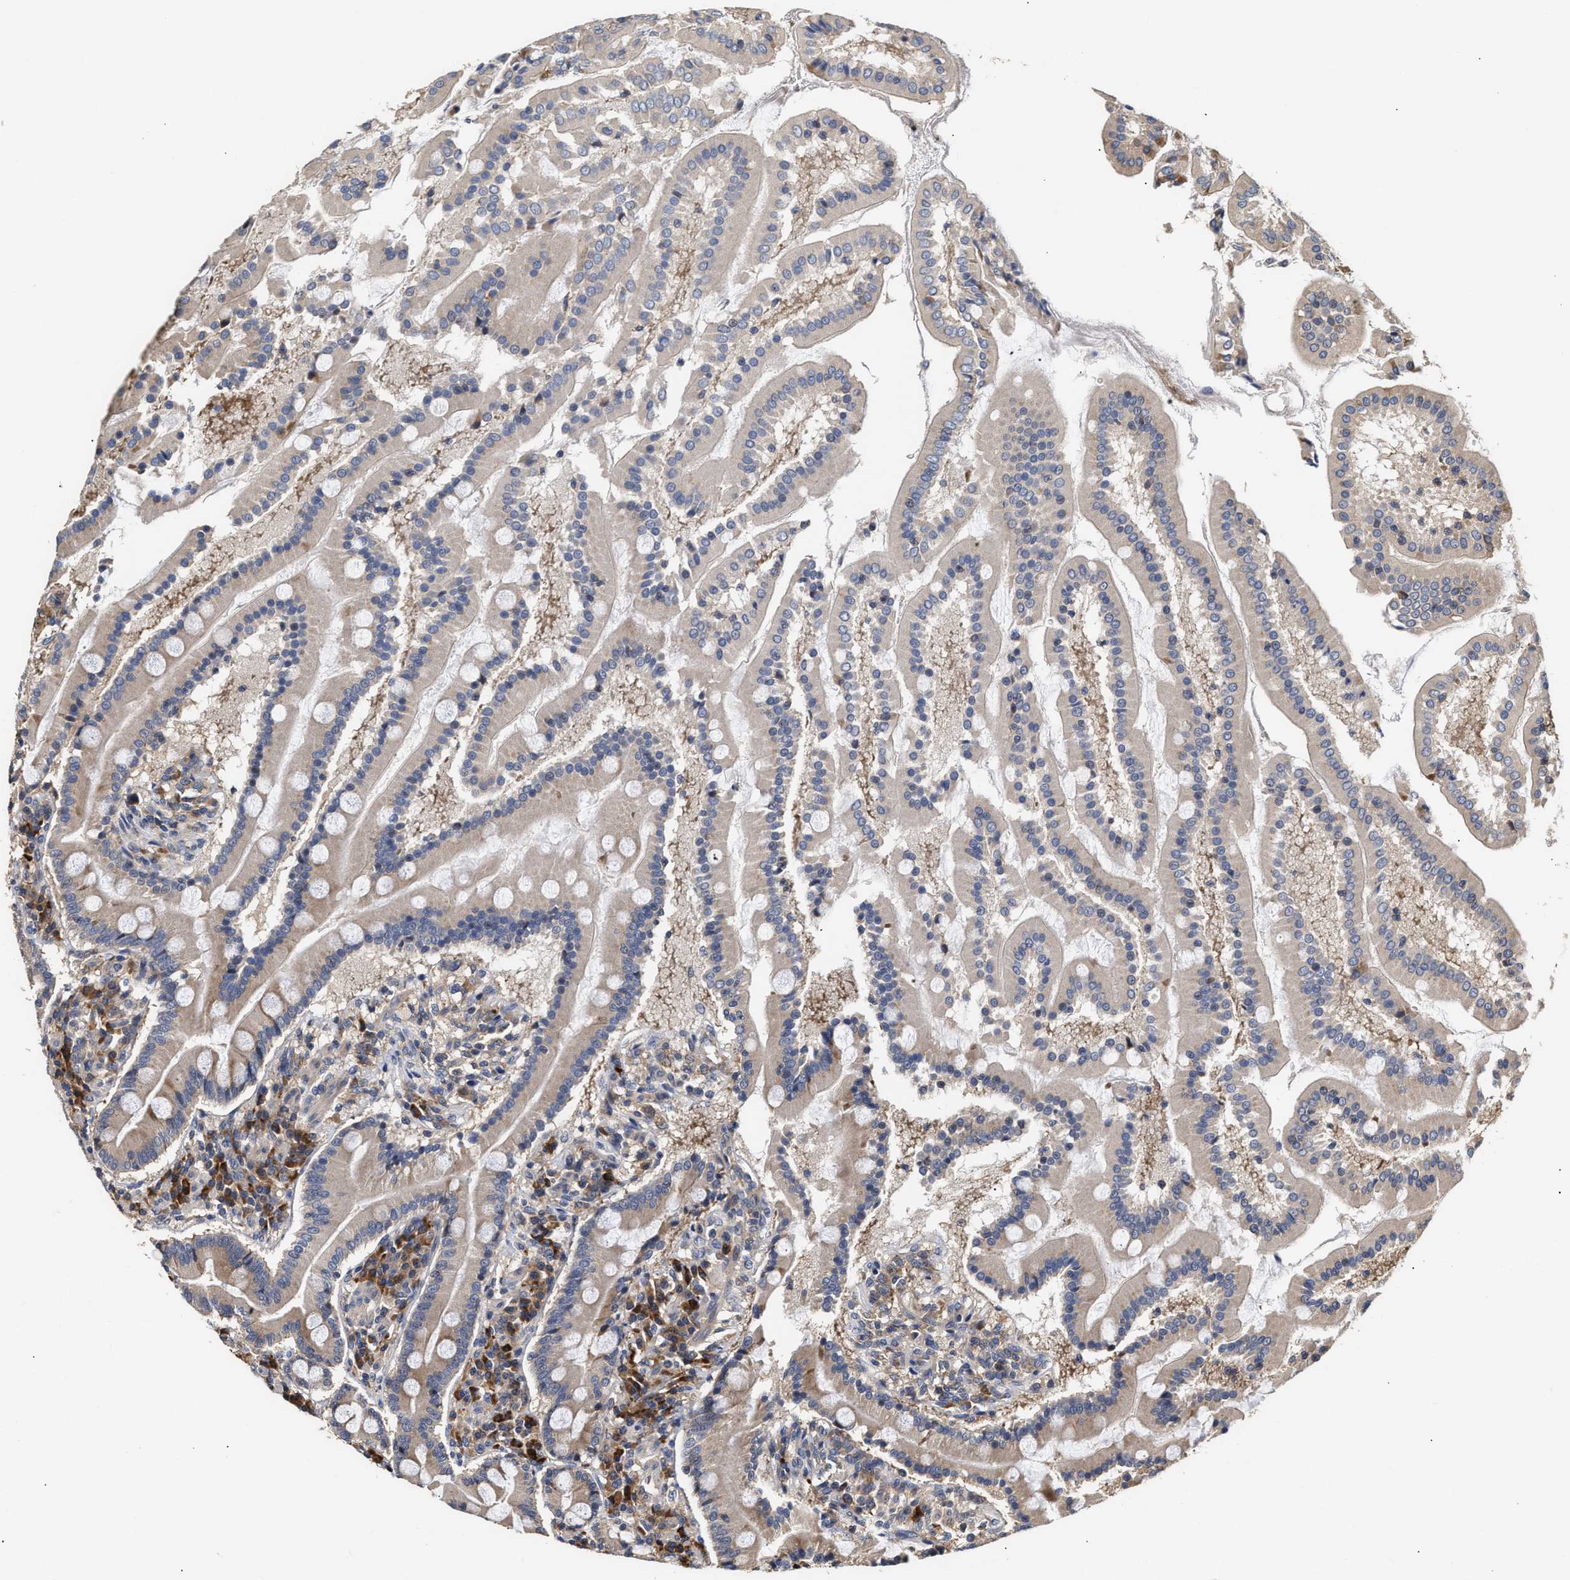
{"staining": {"intensity": "strong", "quantity": ">75%", "location": "cytoplasmic/membranous"}, "tissue": "duodenum", "cell_type": "Glandular cells", "image_type": "normal", "snomed": [{"axis": "morphology", "description": "Normal tissue, NOS"}, {"axis": "topography", "description": "Duodenum"}], "caption": "There is high levels of strong cytoplasmic/membranous staining in glandular cells of unremarkable duodenum, as demonstrated by immunohistochemical staining (brown color).", "gene": "CLIP2", "patient": {"sex": "male", "age": 50}}